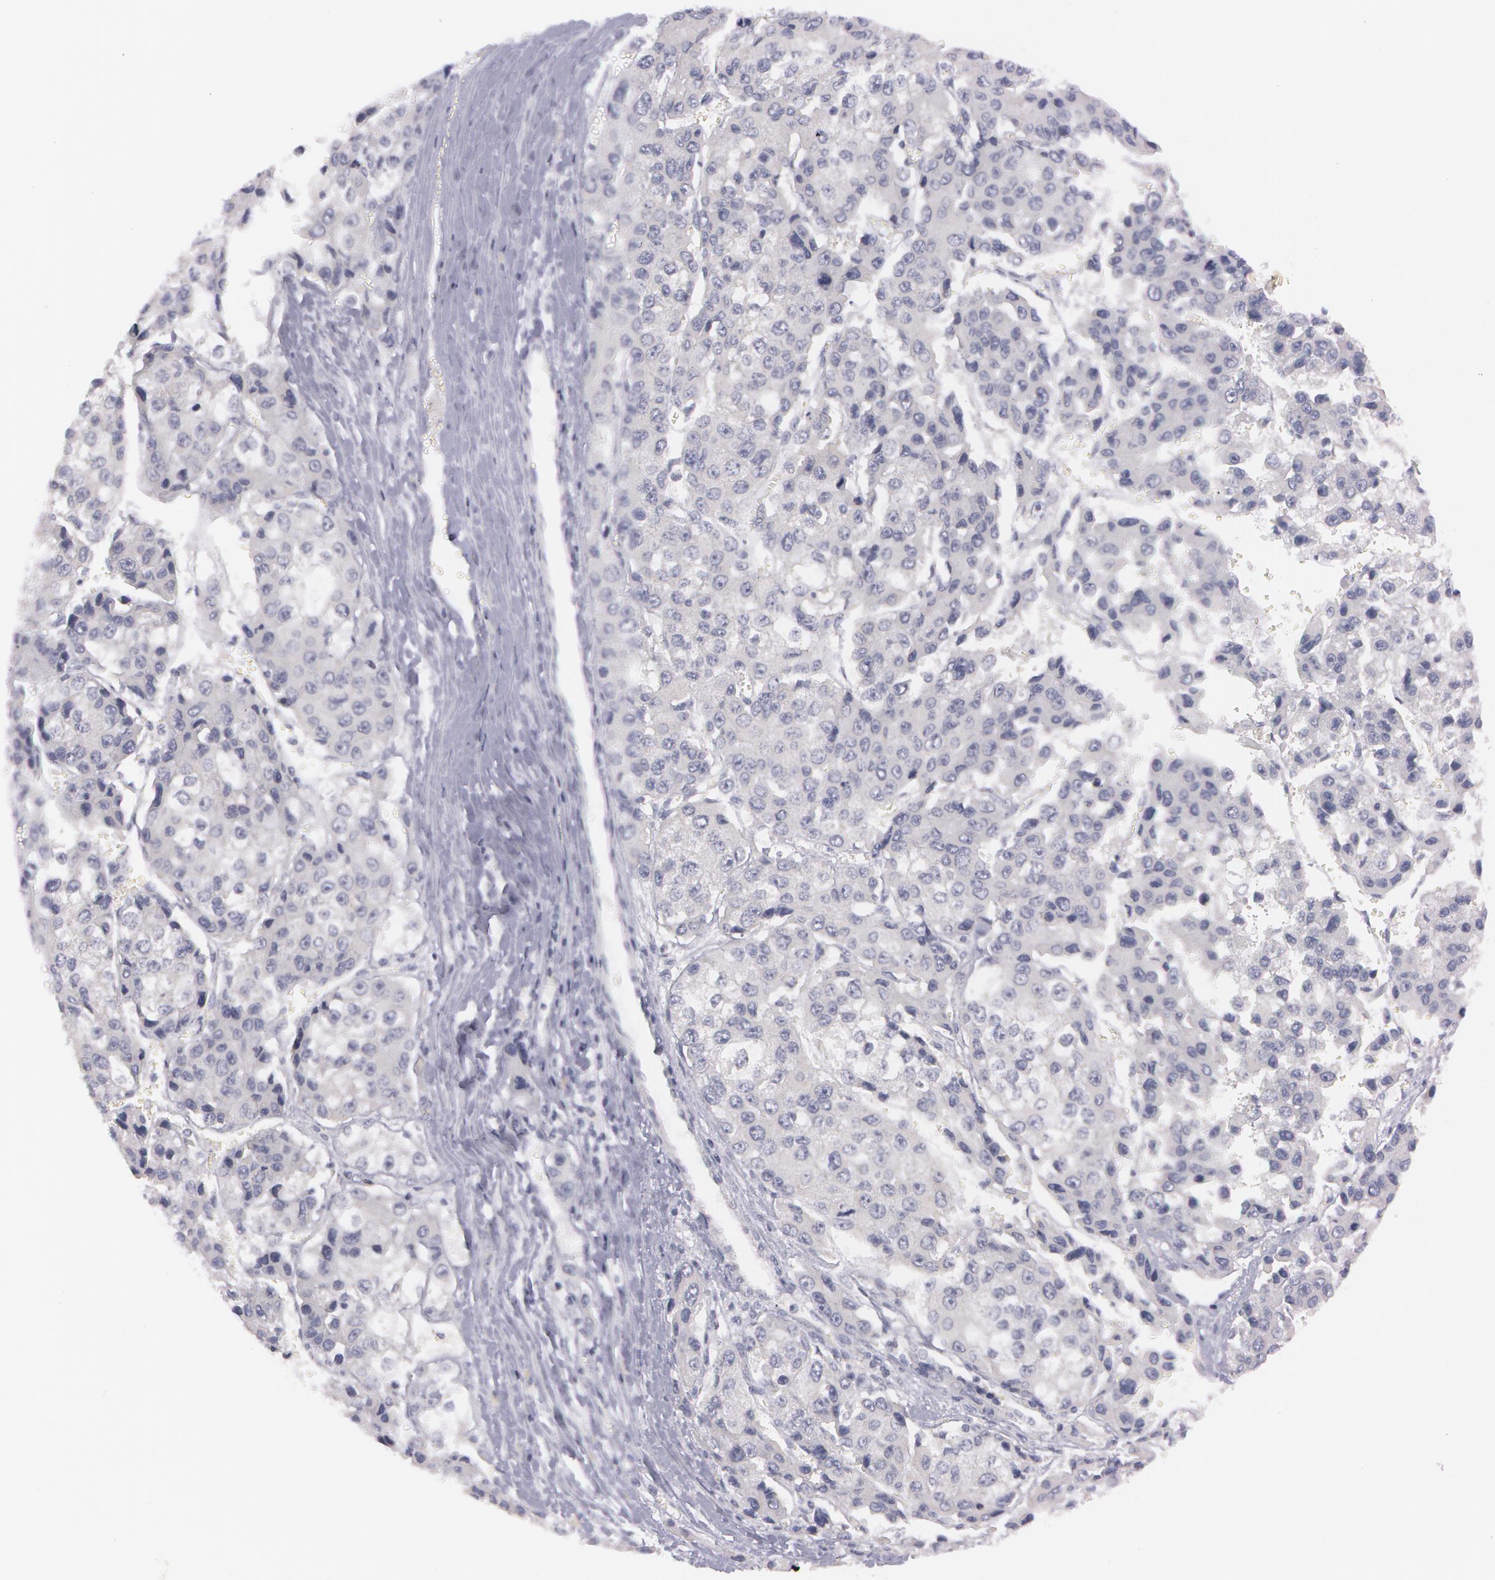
{"staining": {"intensity": "negative", "quantity": "none", "location": "none"}, "tissue": "liver cancer", "cell_type": "Tumor cells", "image_type": "cancer", "snomed": [{"axis": "morphology", "description": "Carcinoma, Hepatocellular, NOS"}, {"axis": "topography", "description": "Liver"}], "caption": "A micrograph of human liver cancer is negative for staining in tumor cells. Brightfield microscopy of immunohistochemistry stained with DAB (3,3'-diaminobenzidine) (brown) and hematoxylin (blue), captured at high magnification.", "gene": "IL1RN", "patient": {"sex": "female", "age": 66}}